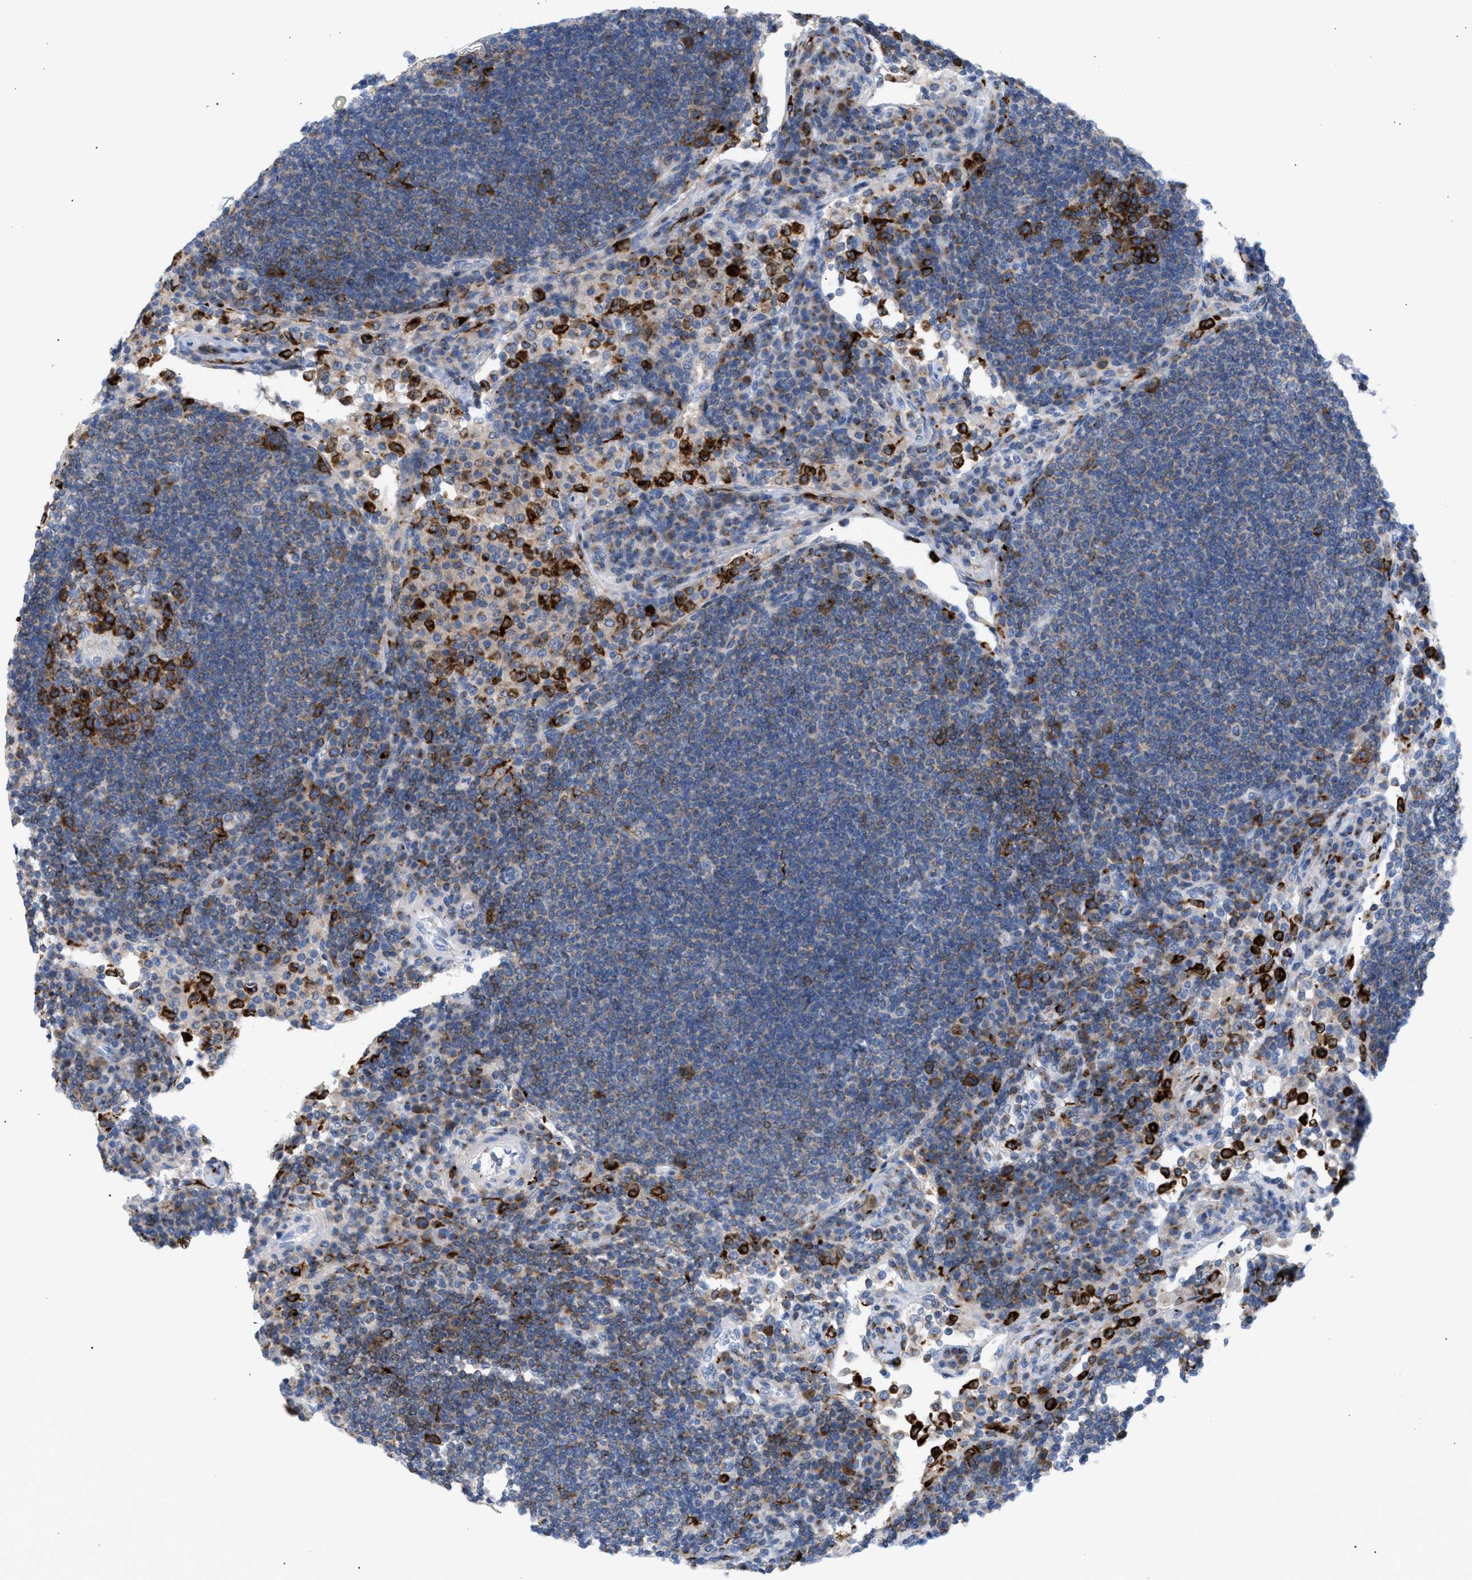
{"staining": {"intensity": "strong", "quantity": "25%-75%", "location": "cytoplasmic/membranous"}, "tissue": "lymph node", "cell_type": "Germinal center cells", "image_type": "normal", "snomed": [{"axis": "morphology", "description": "Normal tissue, NOS"}, {"axis": "topography", "description": "Lymph node"}], "caption": "DAB (3,3'-diaminobenzidine) immunohistochemical staining of benign lymph node exhibits strong cytoplasmic/membranous protein expression in approximately 25%-75% of germinal center cells.", "gene": "TACC3", "patient": {"sex": "female", "age": 53}}